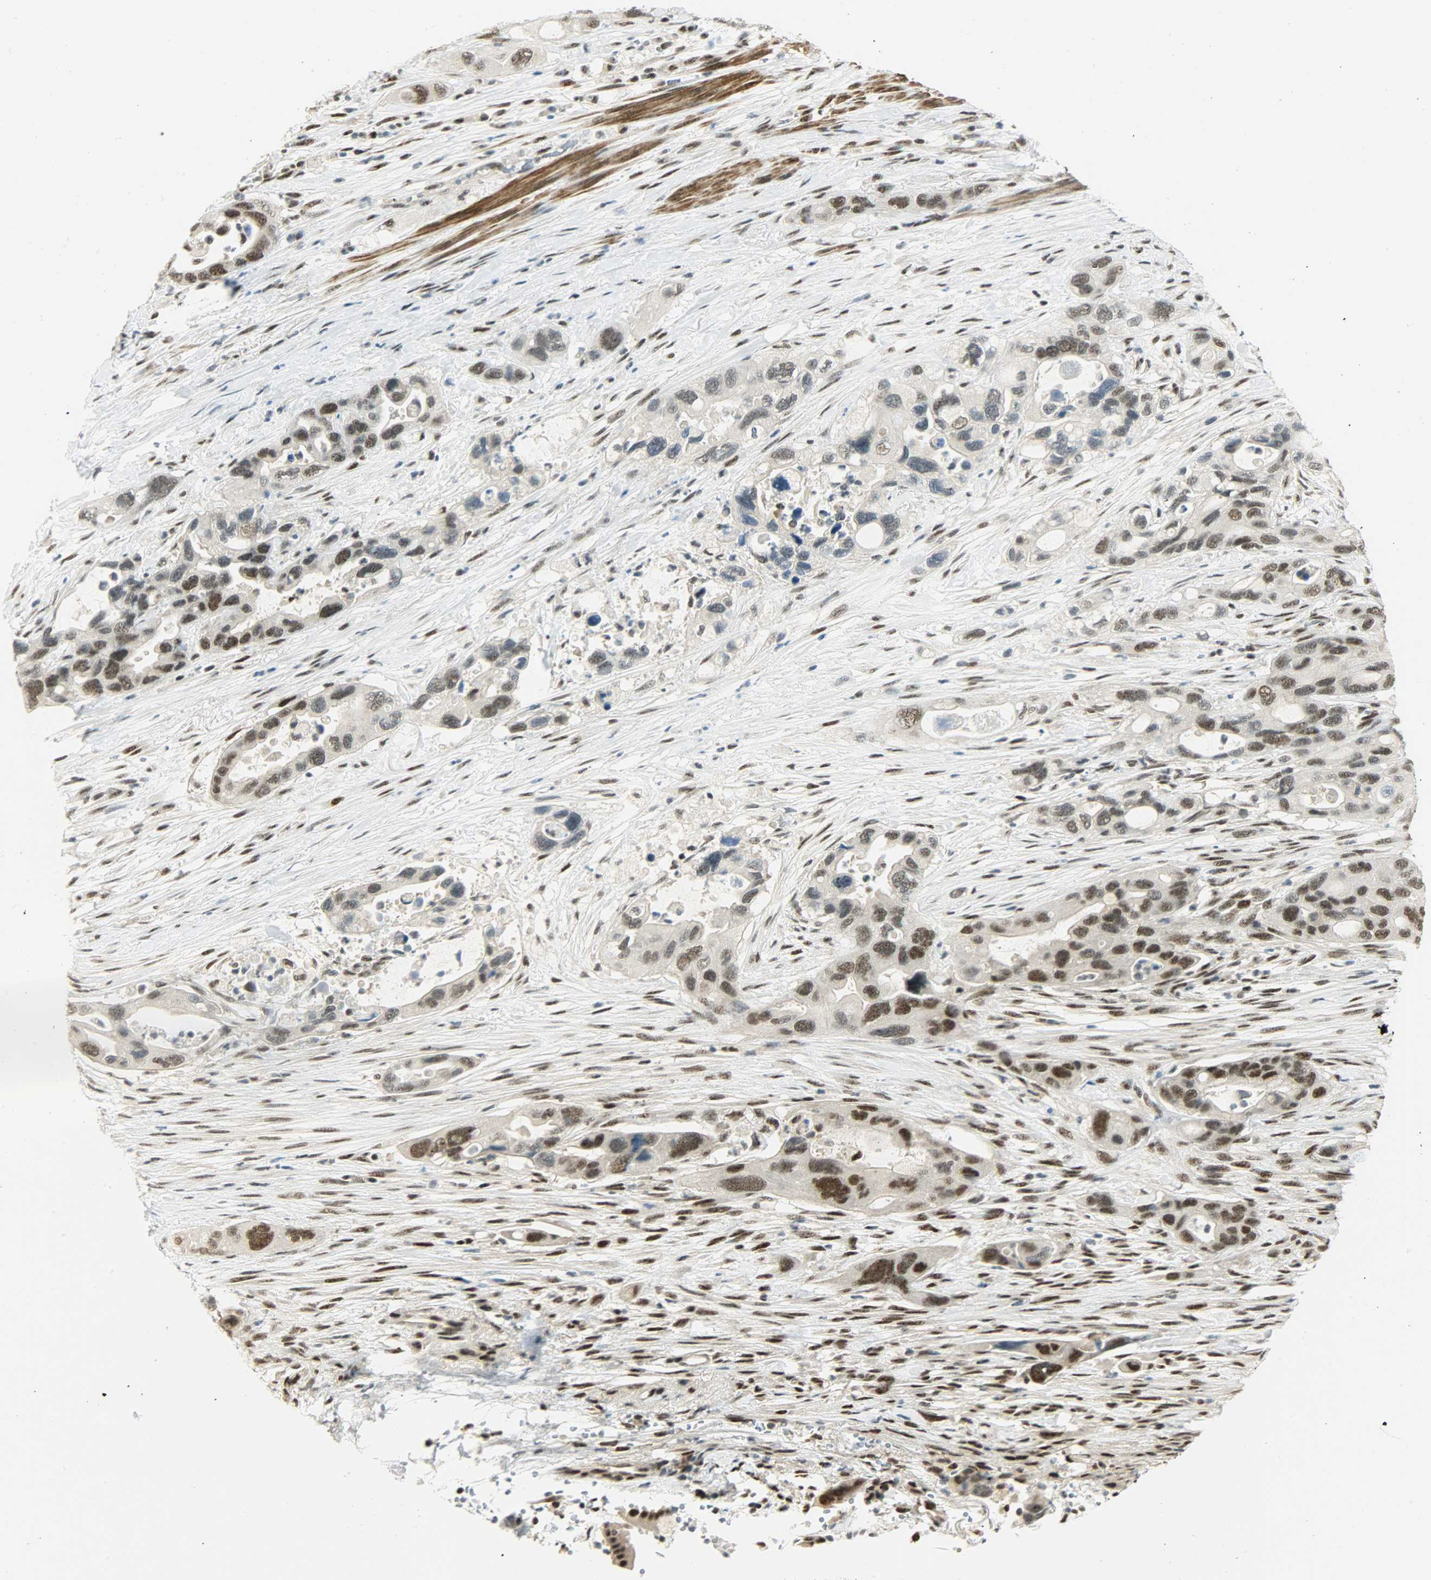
{"staining": {"intensity": "strong", "quantity": ">75%", "location": "nuclear"}, "tissue": "pancreatic cancer", "cell_type": "Tumor cells", "image_type": "cancer", "snomed": [{"axis": "morphology", "description": "Adenocarcinoma, NOS"}, {"axis": "topography", "description": "Pancreas"}], "caption": "Pancreatic cancer (adenocarcinoma) was stained to show a protein in brown. There is high levels of strong nuclear expression in approximately >75% of tumor cells.", "gene": "SUGP1", "patient": {"sex": "female", "age": 71}}